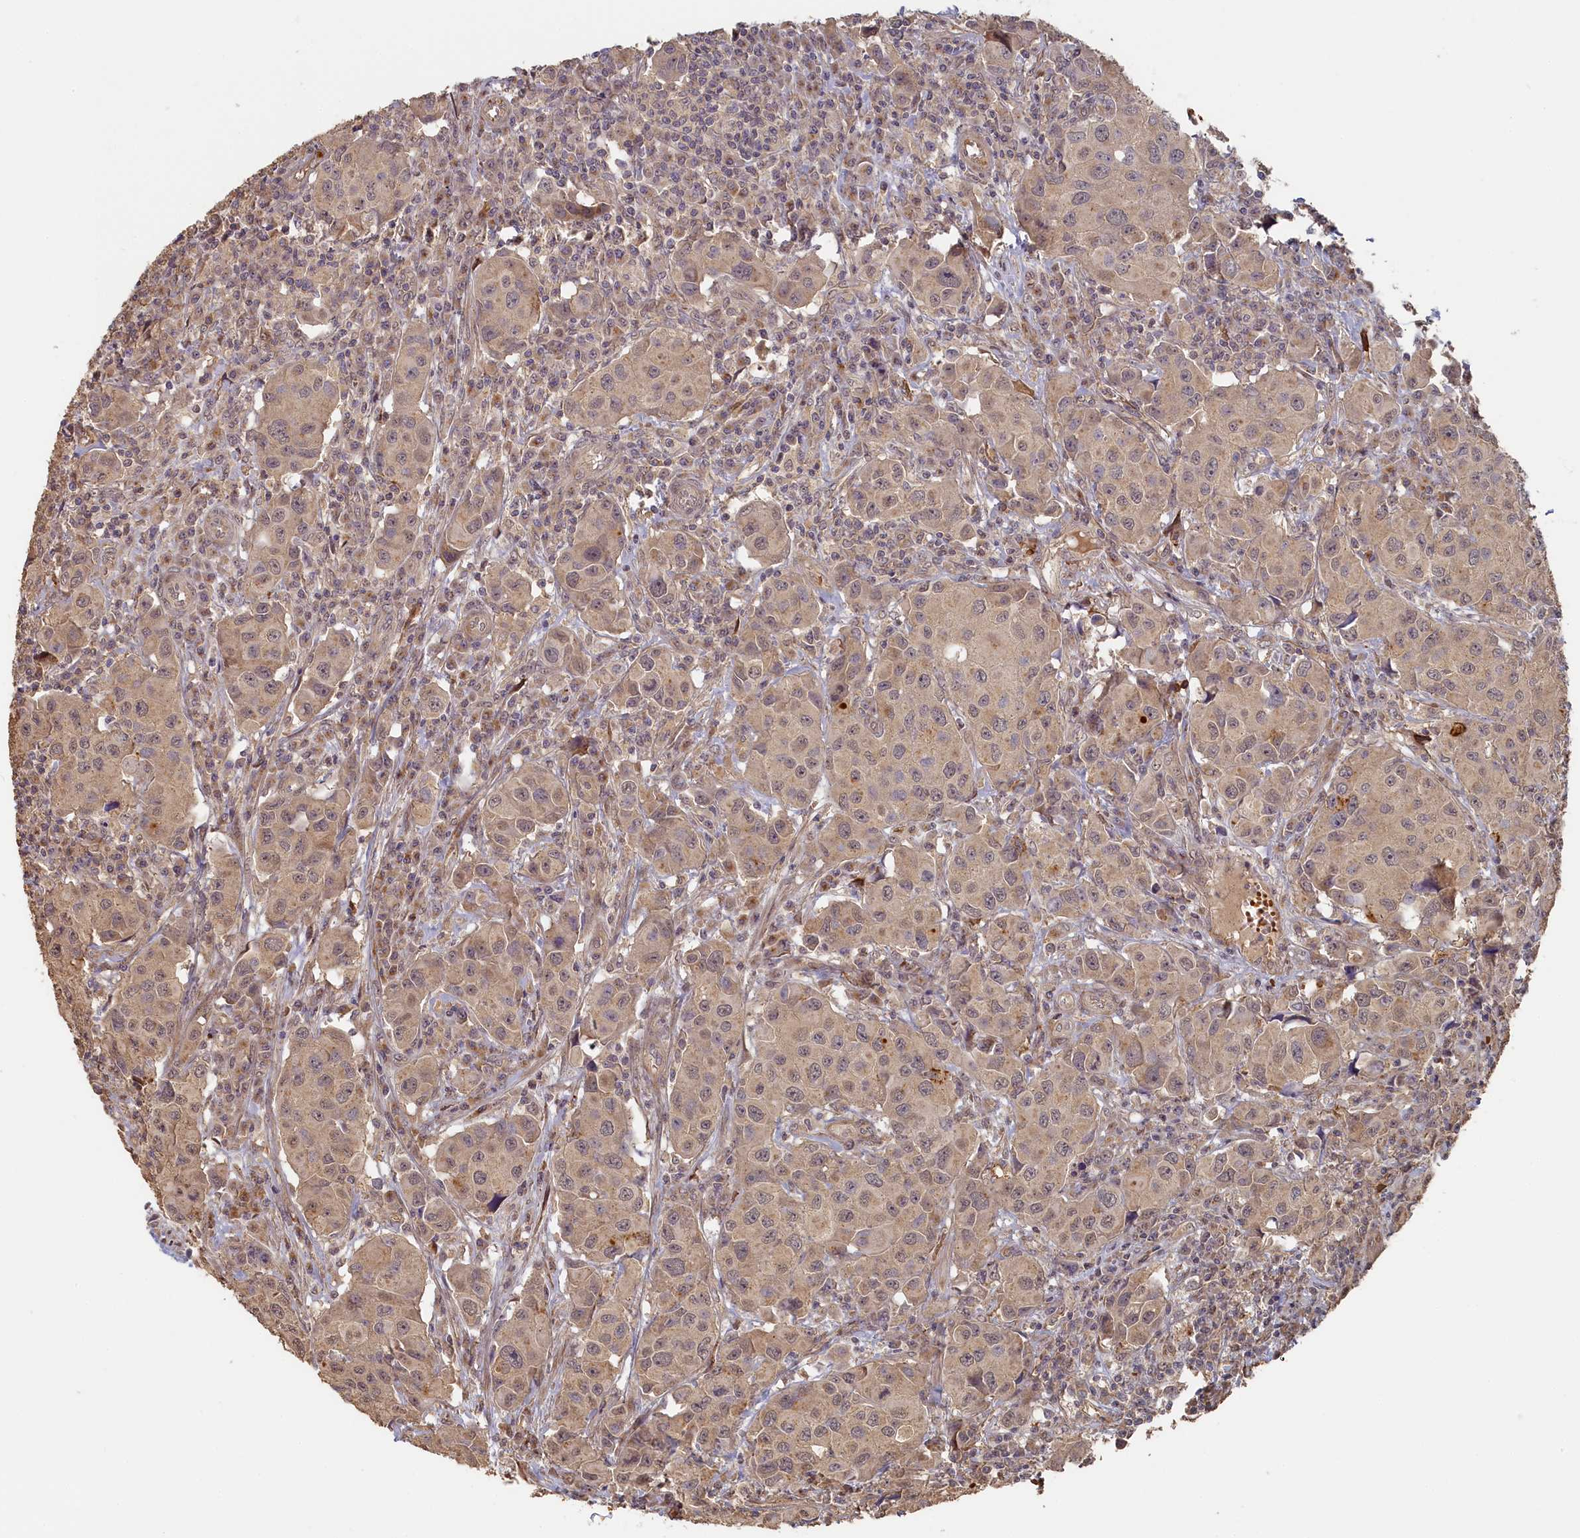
{"staining": {"intensity": "moderate", "quantity": ">75%", "location": "cytoplasmic/membranous"}, "tissue": "urothelial cancer", "cell_type": "Tumor cells", "image_type": "cancer", "snomed": [{"axis": "morphology", "description": "Urothelial carcinoma, High grade"}, {"axis": "topography", "description": "Urinary bladder"}], "caption": "Tumor cells exhibit medium levels of moderate cytoplasmic/membranous staining in approximately >75% of cells in human urothelial carcinoma (high-grade).", "gene": "STX16", "patient": {"sex": "female", "age": 75}}